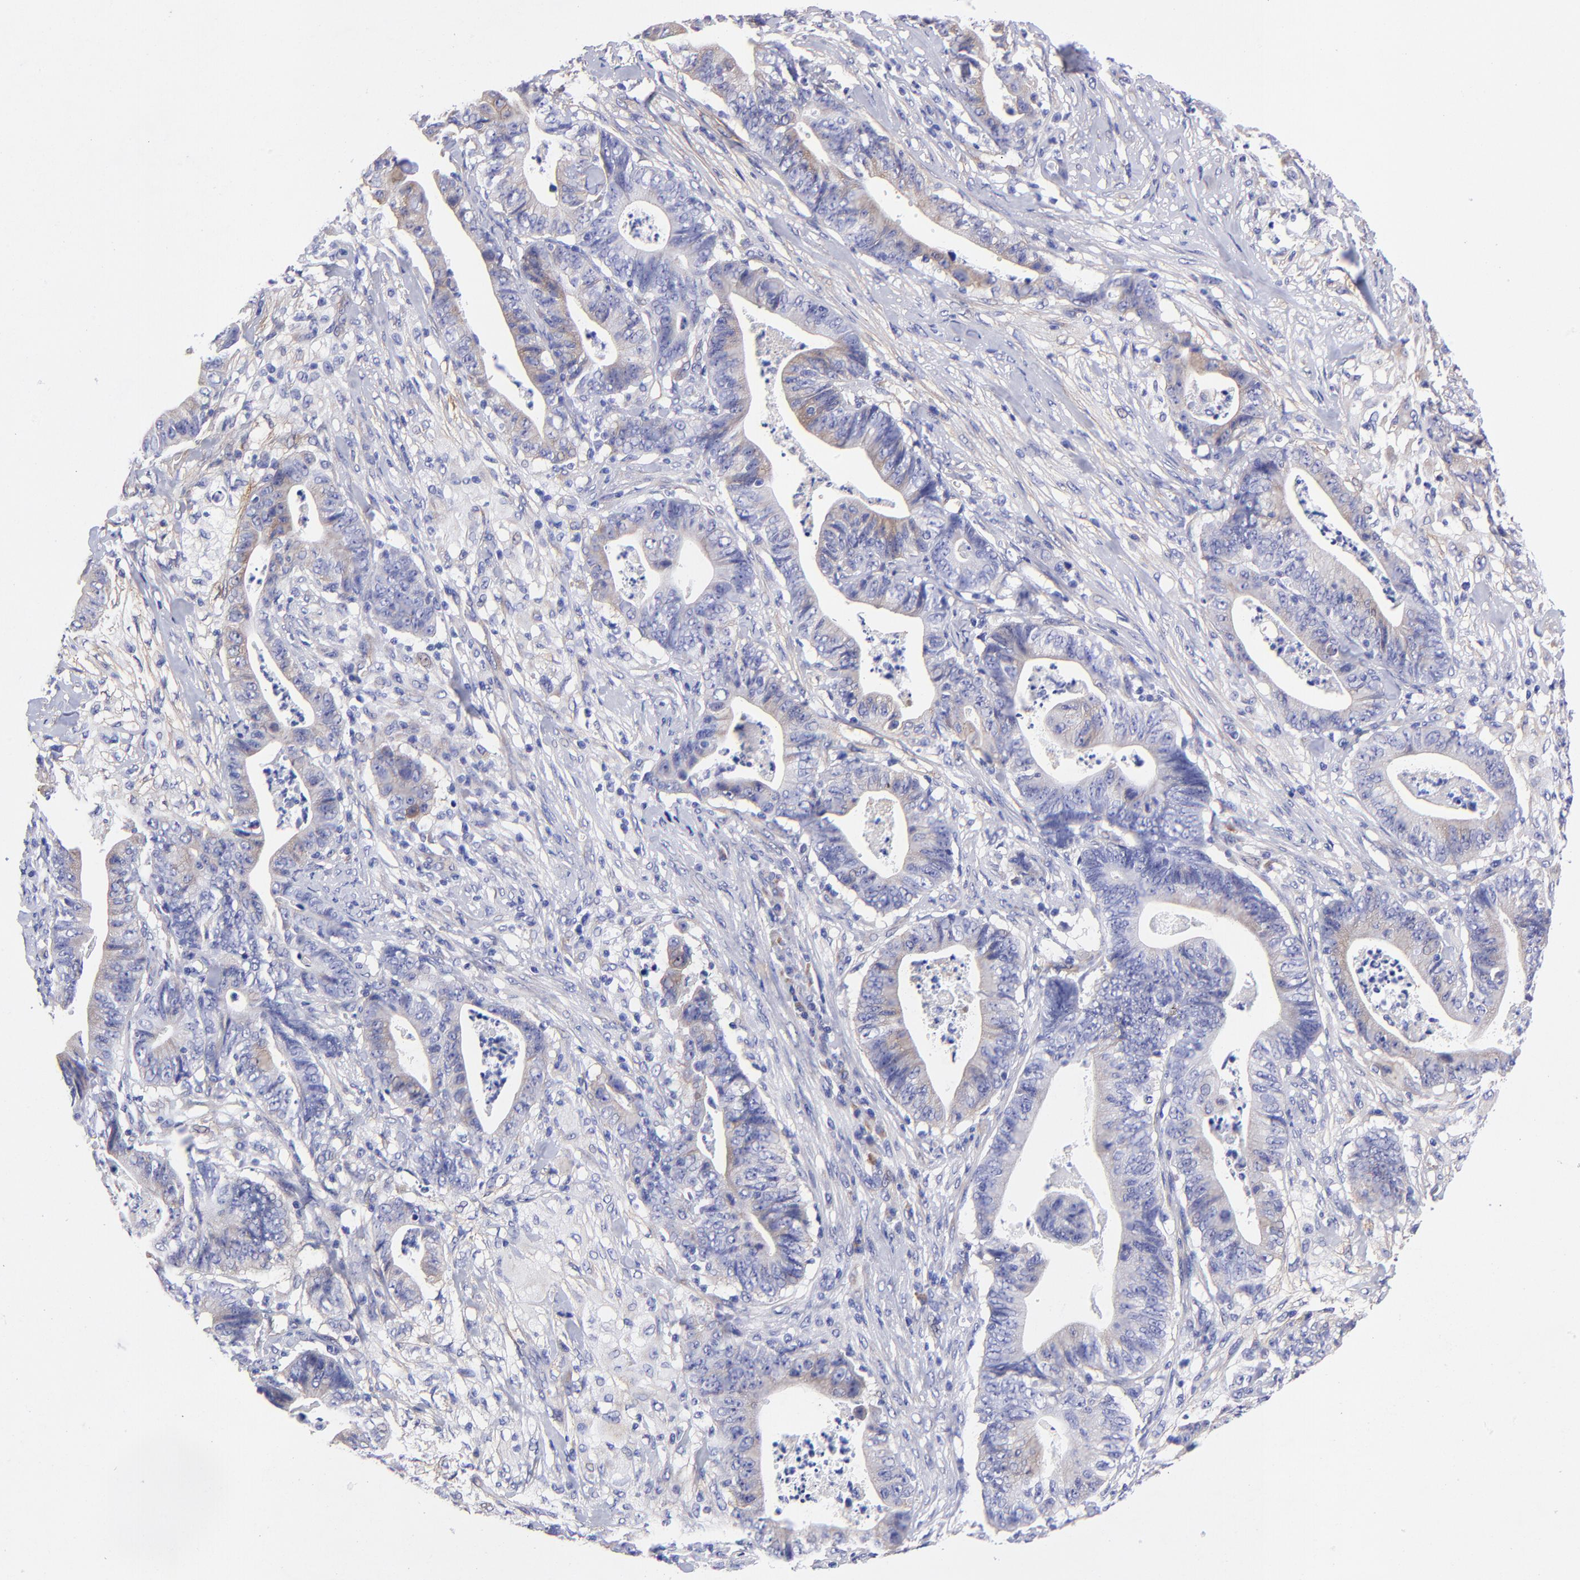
{"staining": {"intensity": "weak", "quantity": "25%-75%", "location": "cytoplasmic/membranous"}, "tissue": "stomach cancer", "cell_type": "Tumor cells", "image_type": "cancer", "snomed": [{"axis": "morphology", "description": "Adenocarcinoma, NOS"}, {"axis": "topography", "description": "Stomach, lower"}], "caption": "Stomach cancer (adenocarcinoma) tissue demonstrates weak cytoplasmic/membranous positivity in approximately 25%-75% of tumor cells", "gene": "PPFIBP1", "patient": {"sex": "female", "age": 86}}